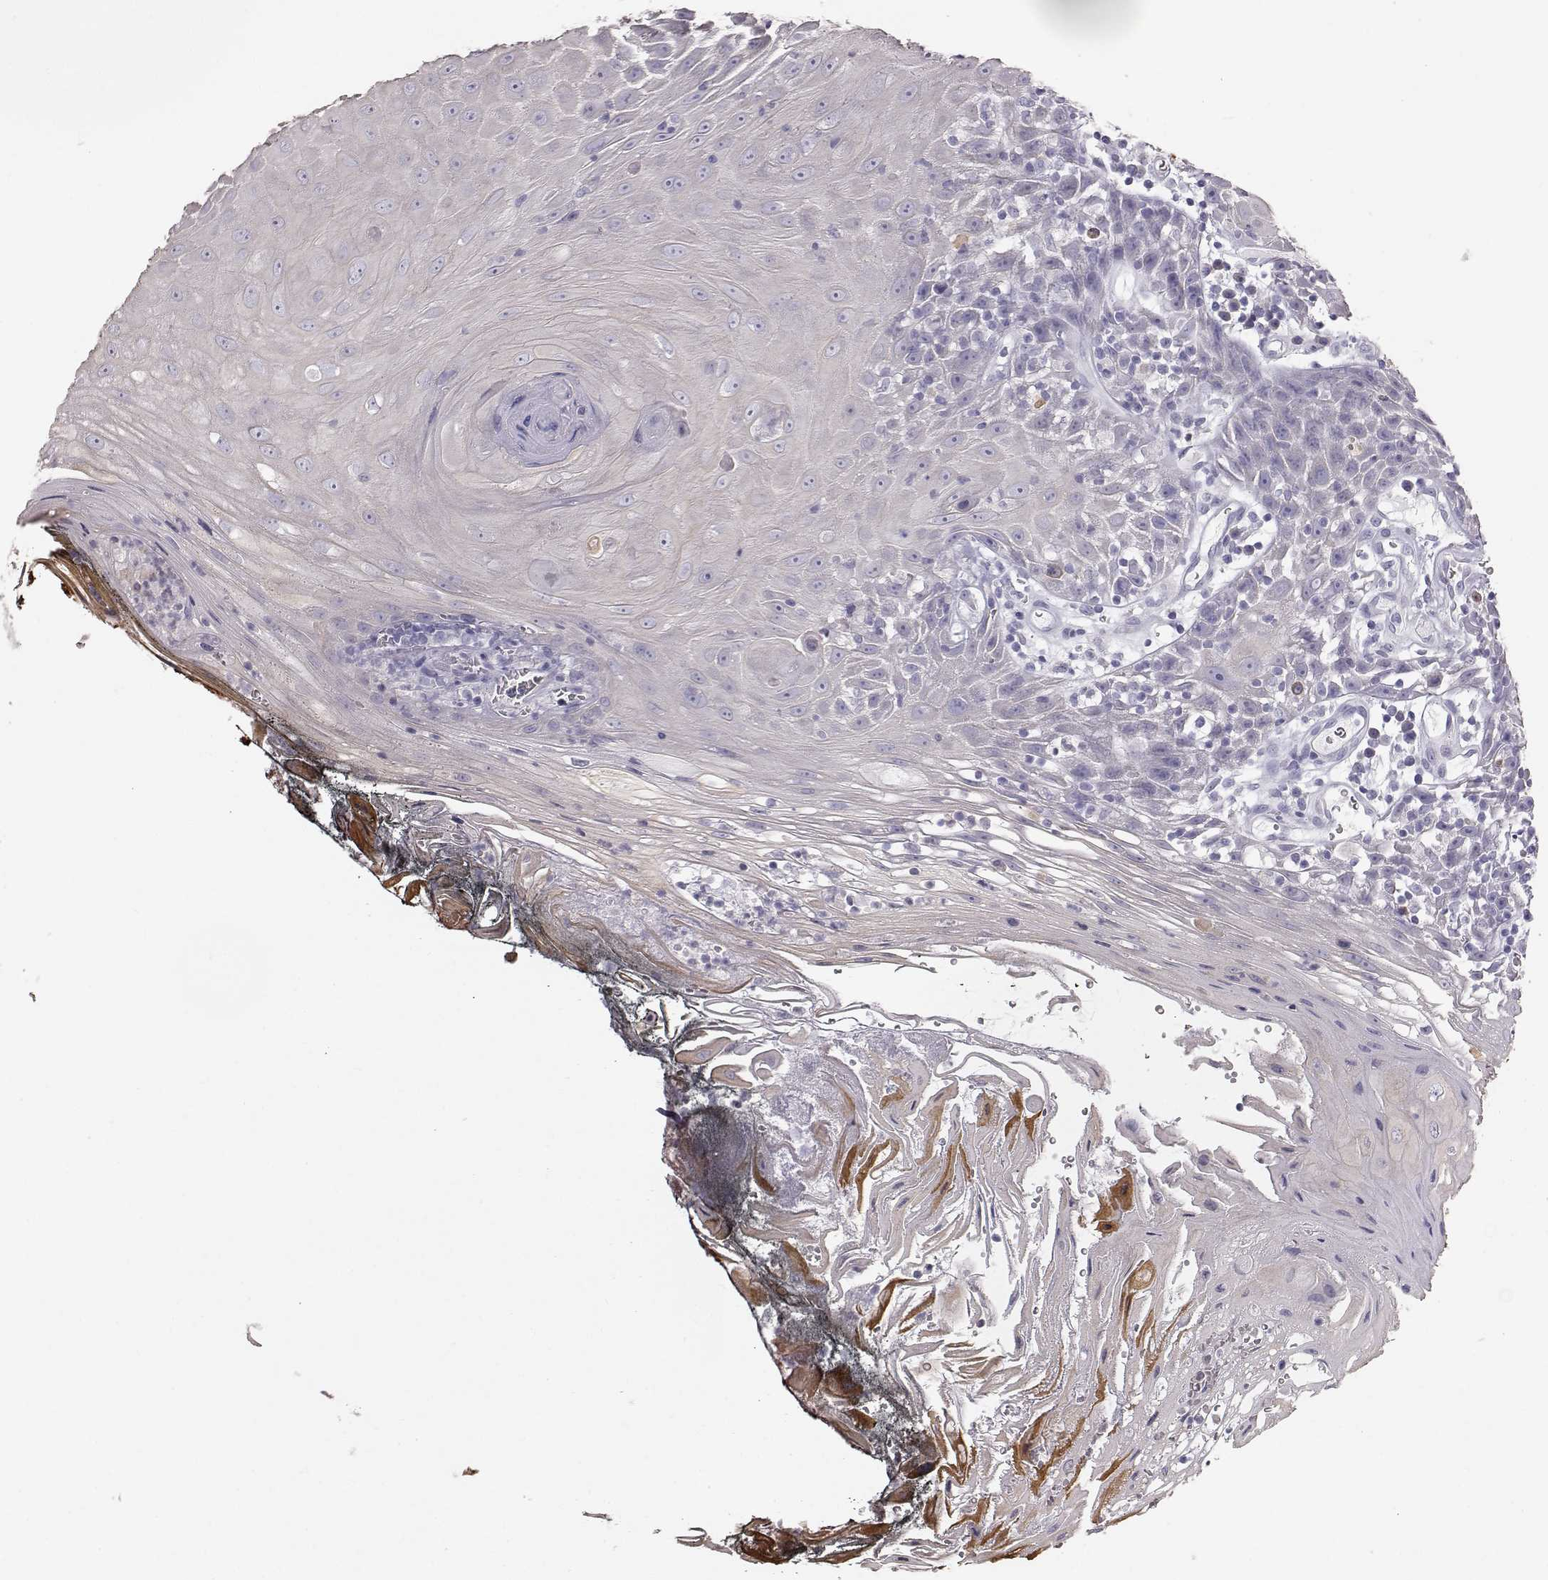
{"staining": {"intensity": "negative", "quantity": "none", "location": "none"}, "tissue": "head and neck cancer", "cell_type": "Tumor cells", "image_type": "cancer", "snomed": [{"axis": "morphology", "description": "Squamous cell carcinoma, NOS"}, {"axis": "topography", "description": "Head-Neck"}], "caption": "The micrograph displays no significant positivity in tumor cells of squamous cell carcinoma (head and neck).", "gene": "KRT33A", "patient": {"sex": "male", "age": 52}}